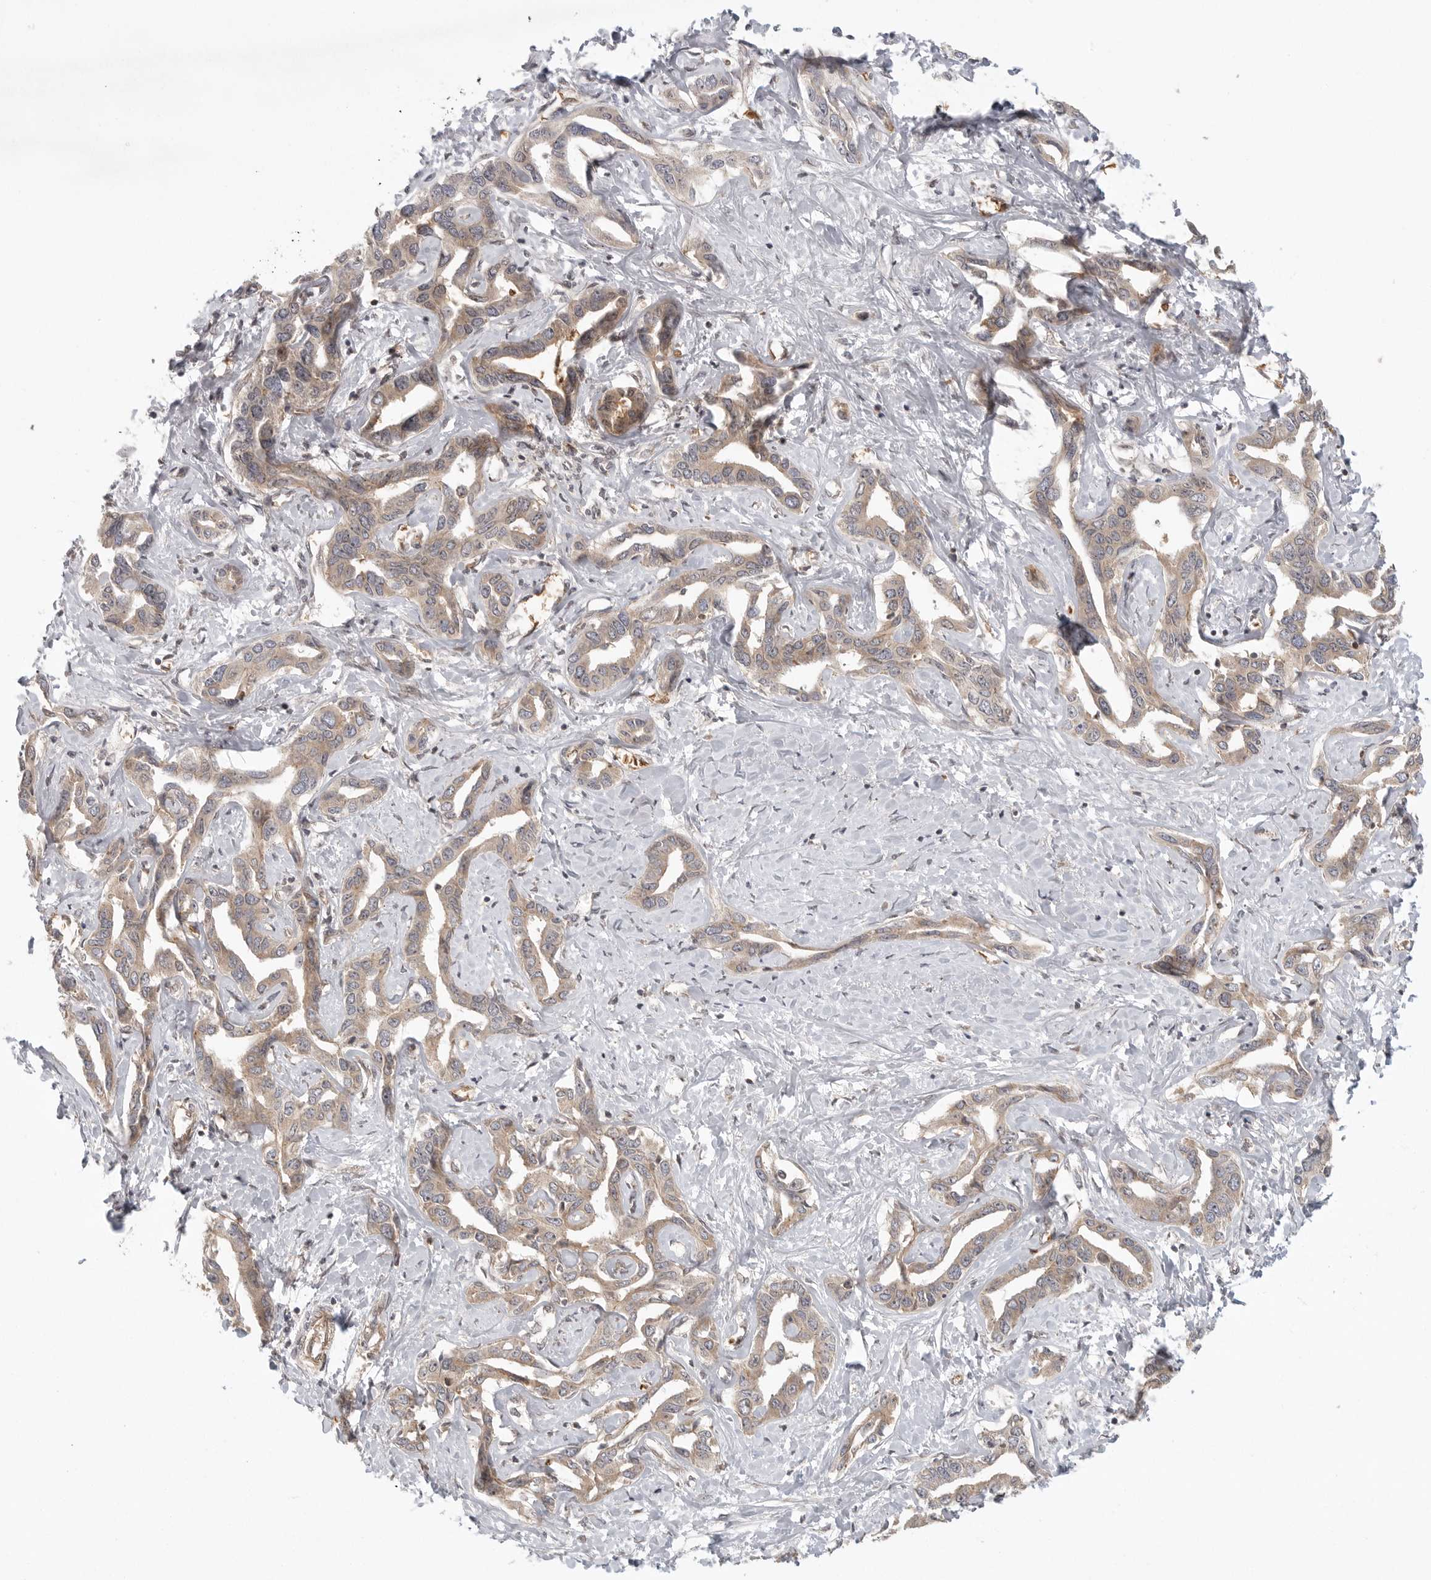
{"staining": {"intensity": "weak", "quantity": ">75%", "location": "cytoplasmic/membranous"}, "tissue": "liver cancer", "cell_type": "Tumor cells", "image_type": "cancer", "snomed": [{"axis": "morphology", "description": "Cholangiocarcinoma"}, {"axis": "topography", "description": "Liver"}], "caption": "A brown stain labels weak cytoplasmic/membranous staining of a protein in human liver cholangiocarcinoma tumor cells.", "gene": "CCPG1", "patient": {"sex": "male", "age": 59}}